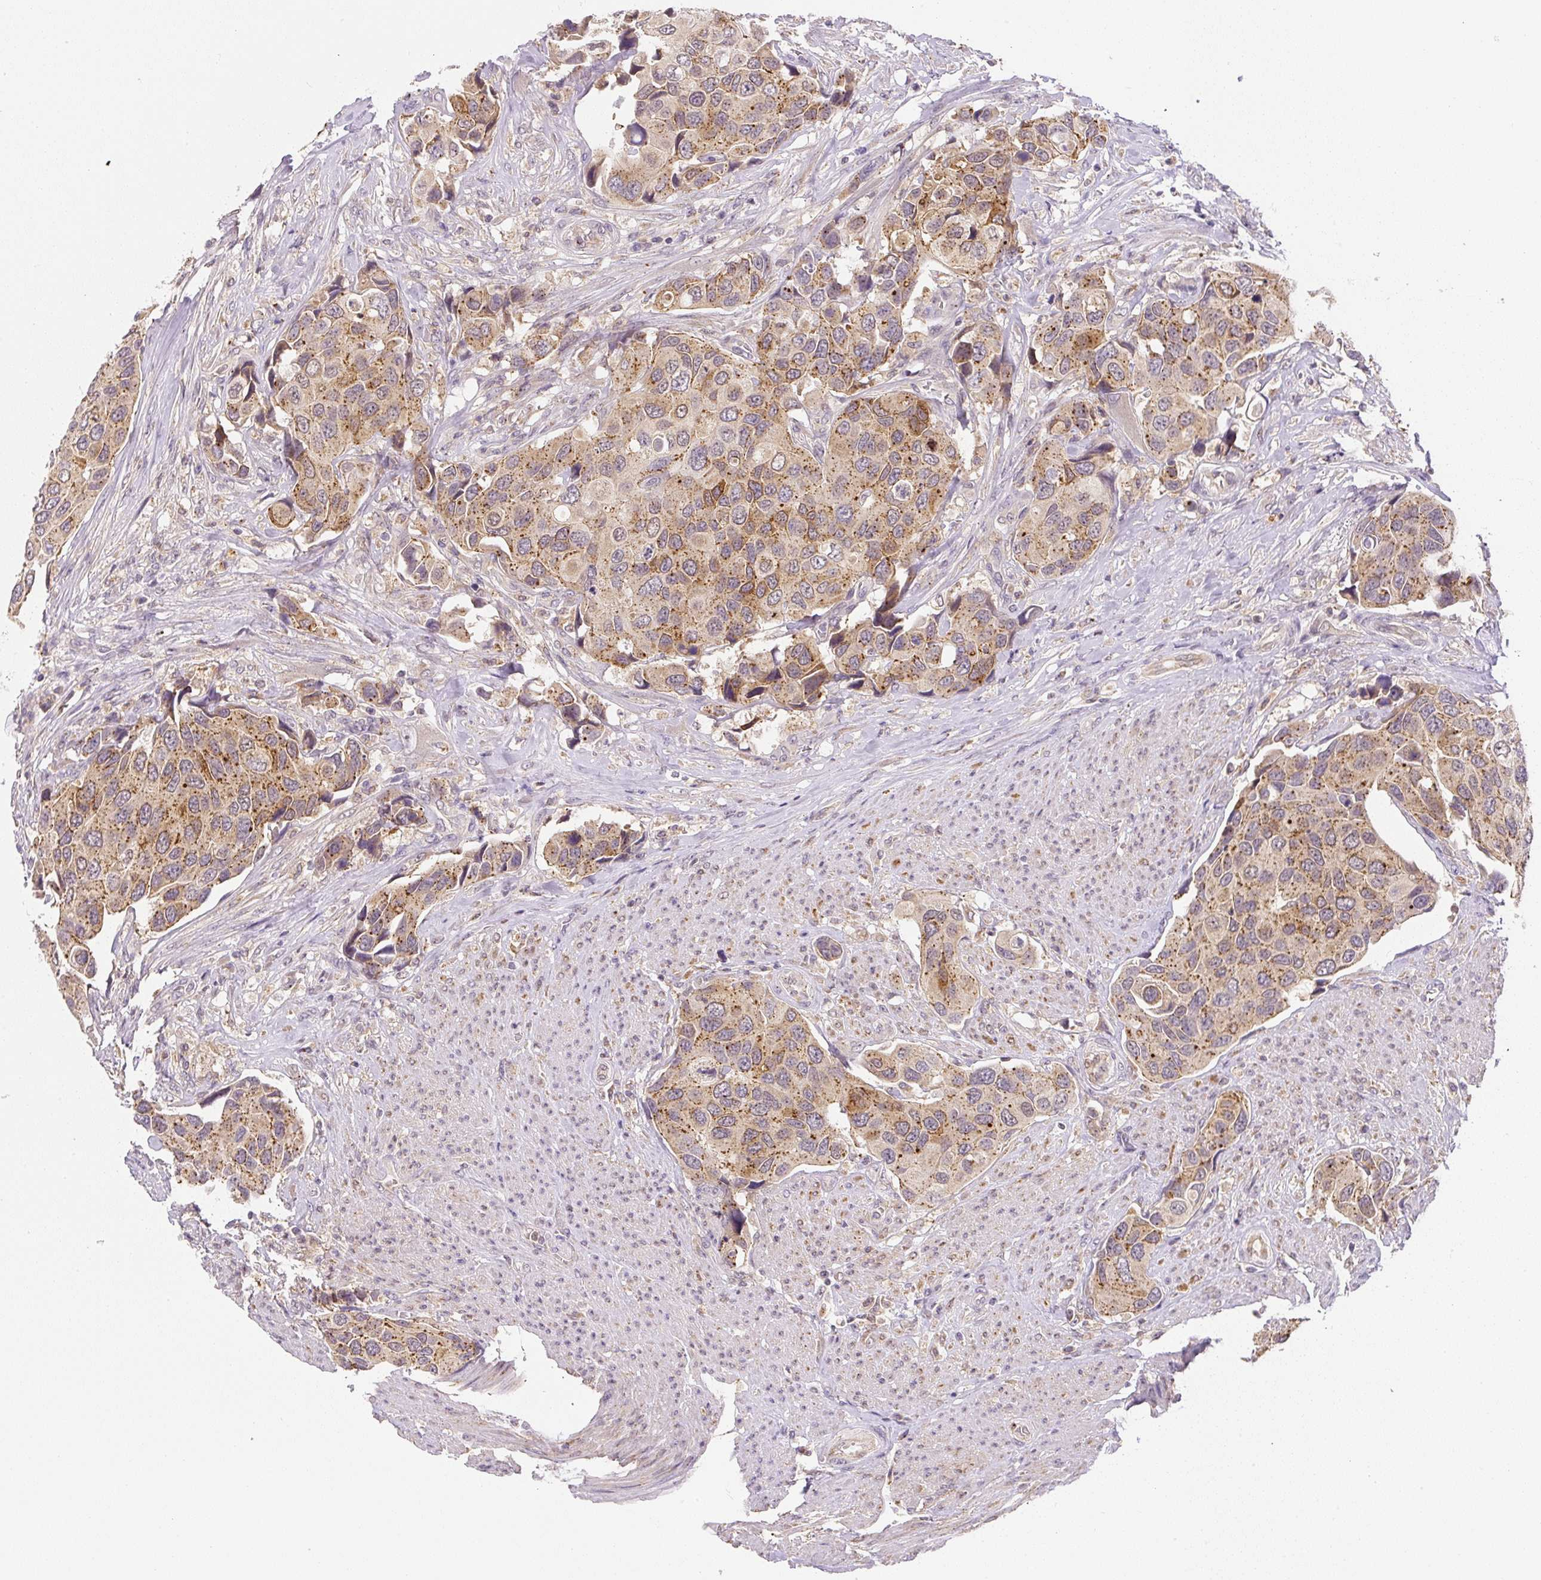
{"staining": {"intensity": "moderate", "quantity": ">75%", "location": "cytoplasmic/membranous"}, "tissue": "urothelial cancer", "cell_type": "Tumor cells", "image_type": "cancer", "snomed": [{"axis": "morphology", "description": "Urothelial carcinoma, High grade"}, {"axis": "topography", "description": "Urinary bladder"}], "caption": "High-magnification brightfield microscopy of high-grade urothelial carcinoma stained with DAB (brown) and counterstained with hematoxylin (blue). tumor cells exhibit moderate cytoplasmic/membranous staining is identified in about>75% of cells.", "gene": "PLA2G4A", "patient": {"sex": "male", "age": 74}}